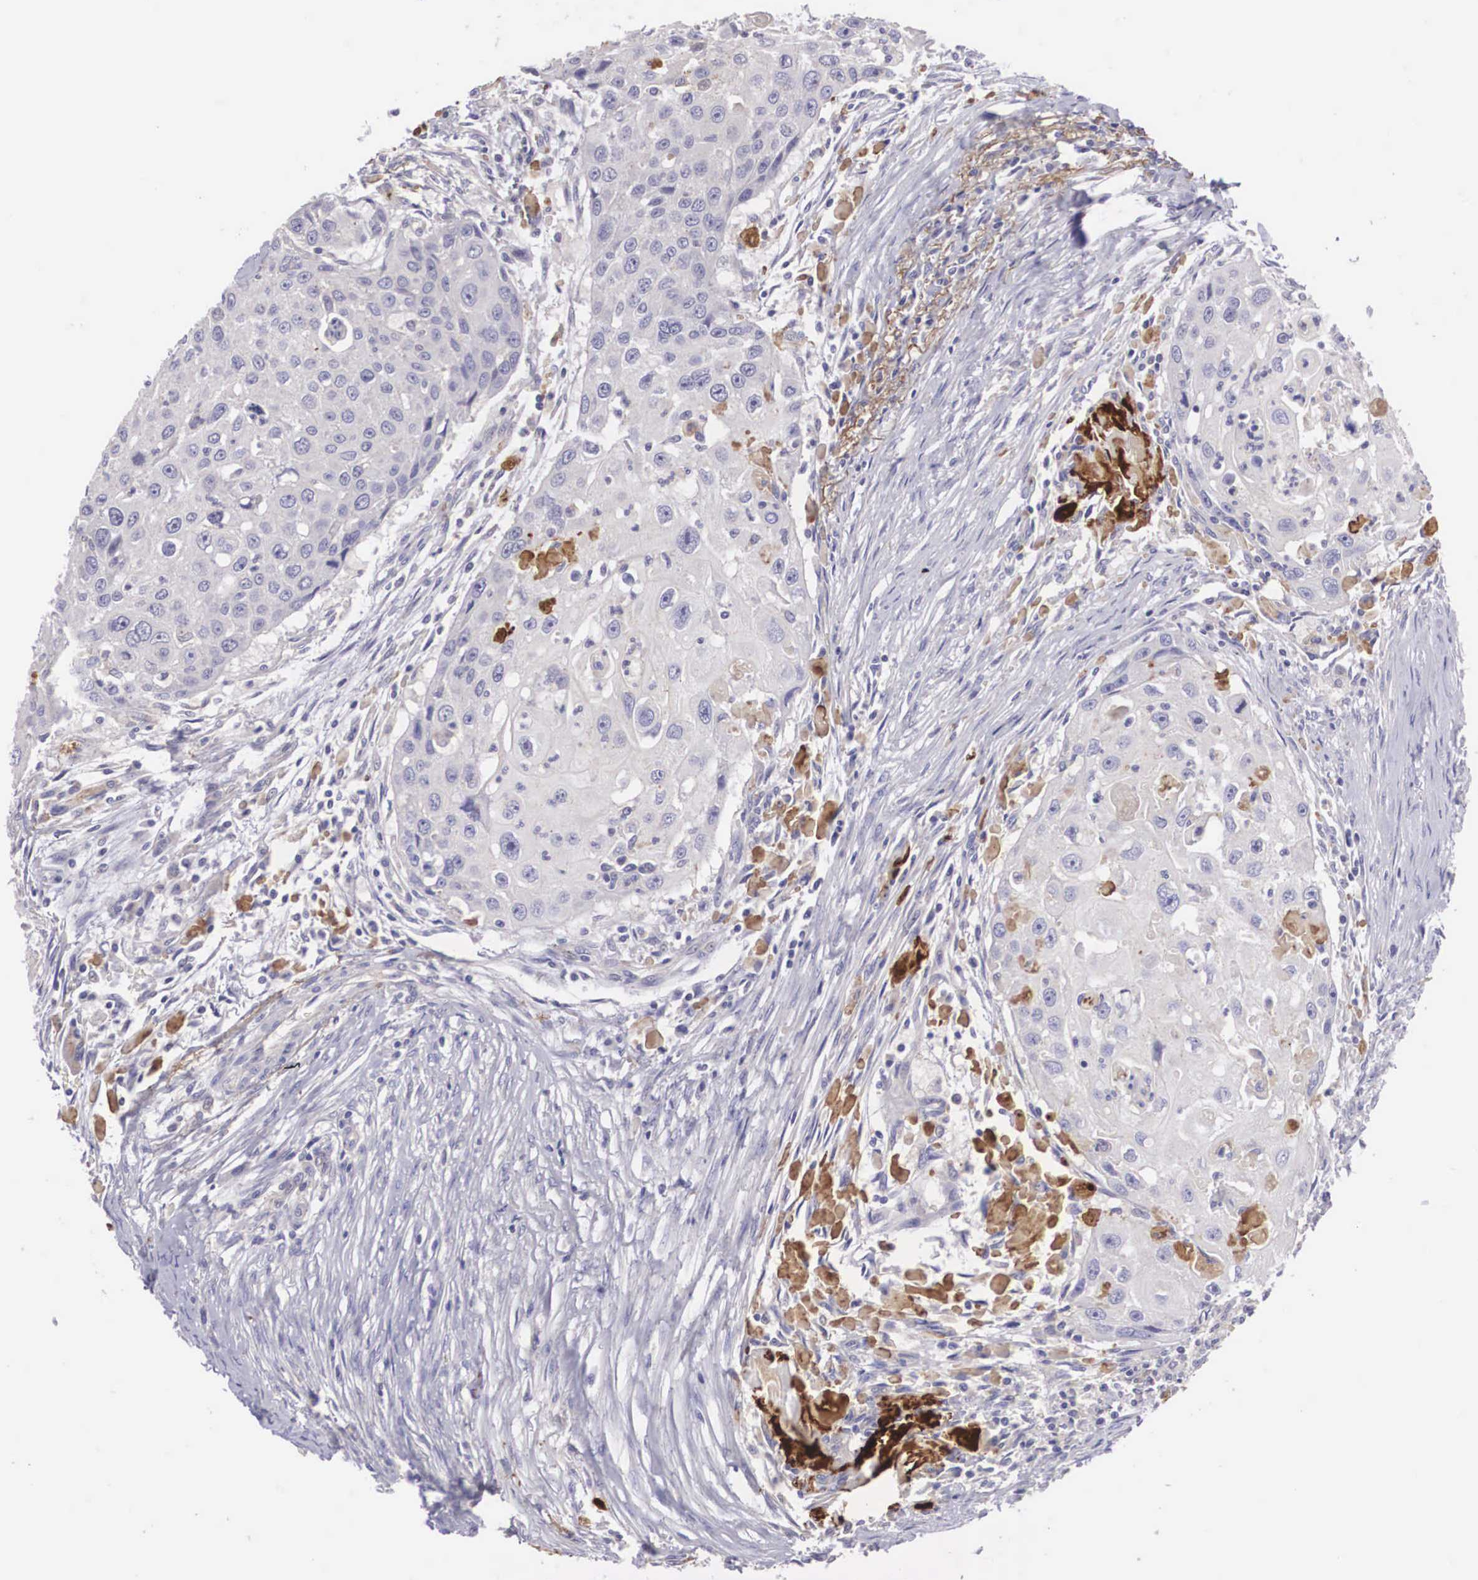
{"staining": {"intensity": "negative", "quantity": "none", "location": "none"}, "tissue": "head and neck cancer", "cell_type": "Tumor cells", "image_type": "cancer", "snomed": [{"axis": "morphology", "description": "Squamous cell carcinoma, NOS"}, {"axis": "topography", "description": "Head-Neck"}], "caption": "Immunohistochemistry (IHC) micrograph of head and neck cancer stained for a protein (brown), which exhibits no expression in tumor cells.", "gene": "CLU", "patient": {"sex": "male", "age": 64}}